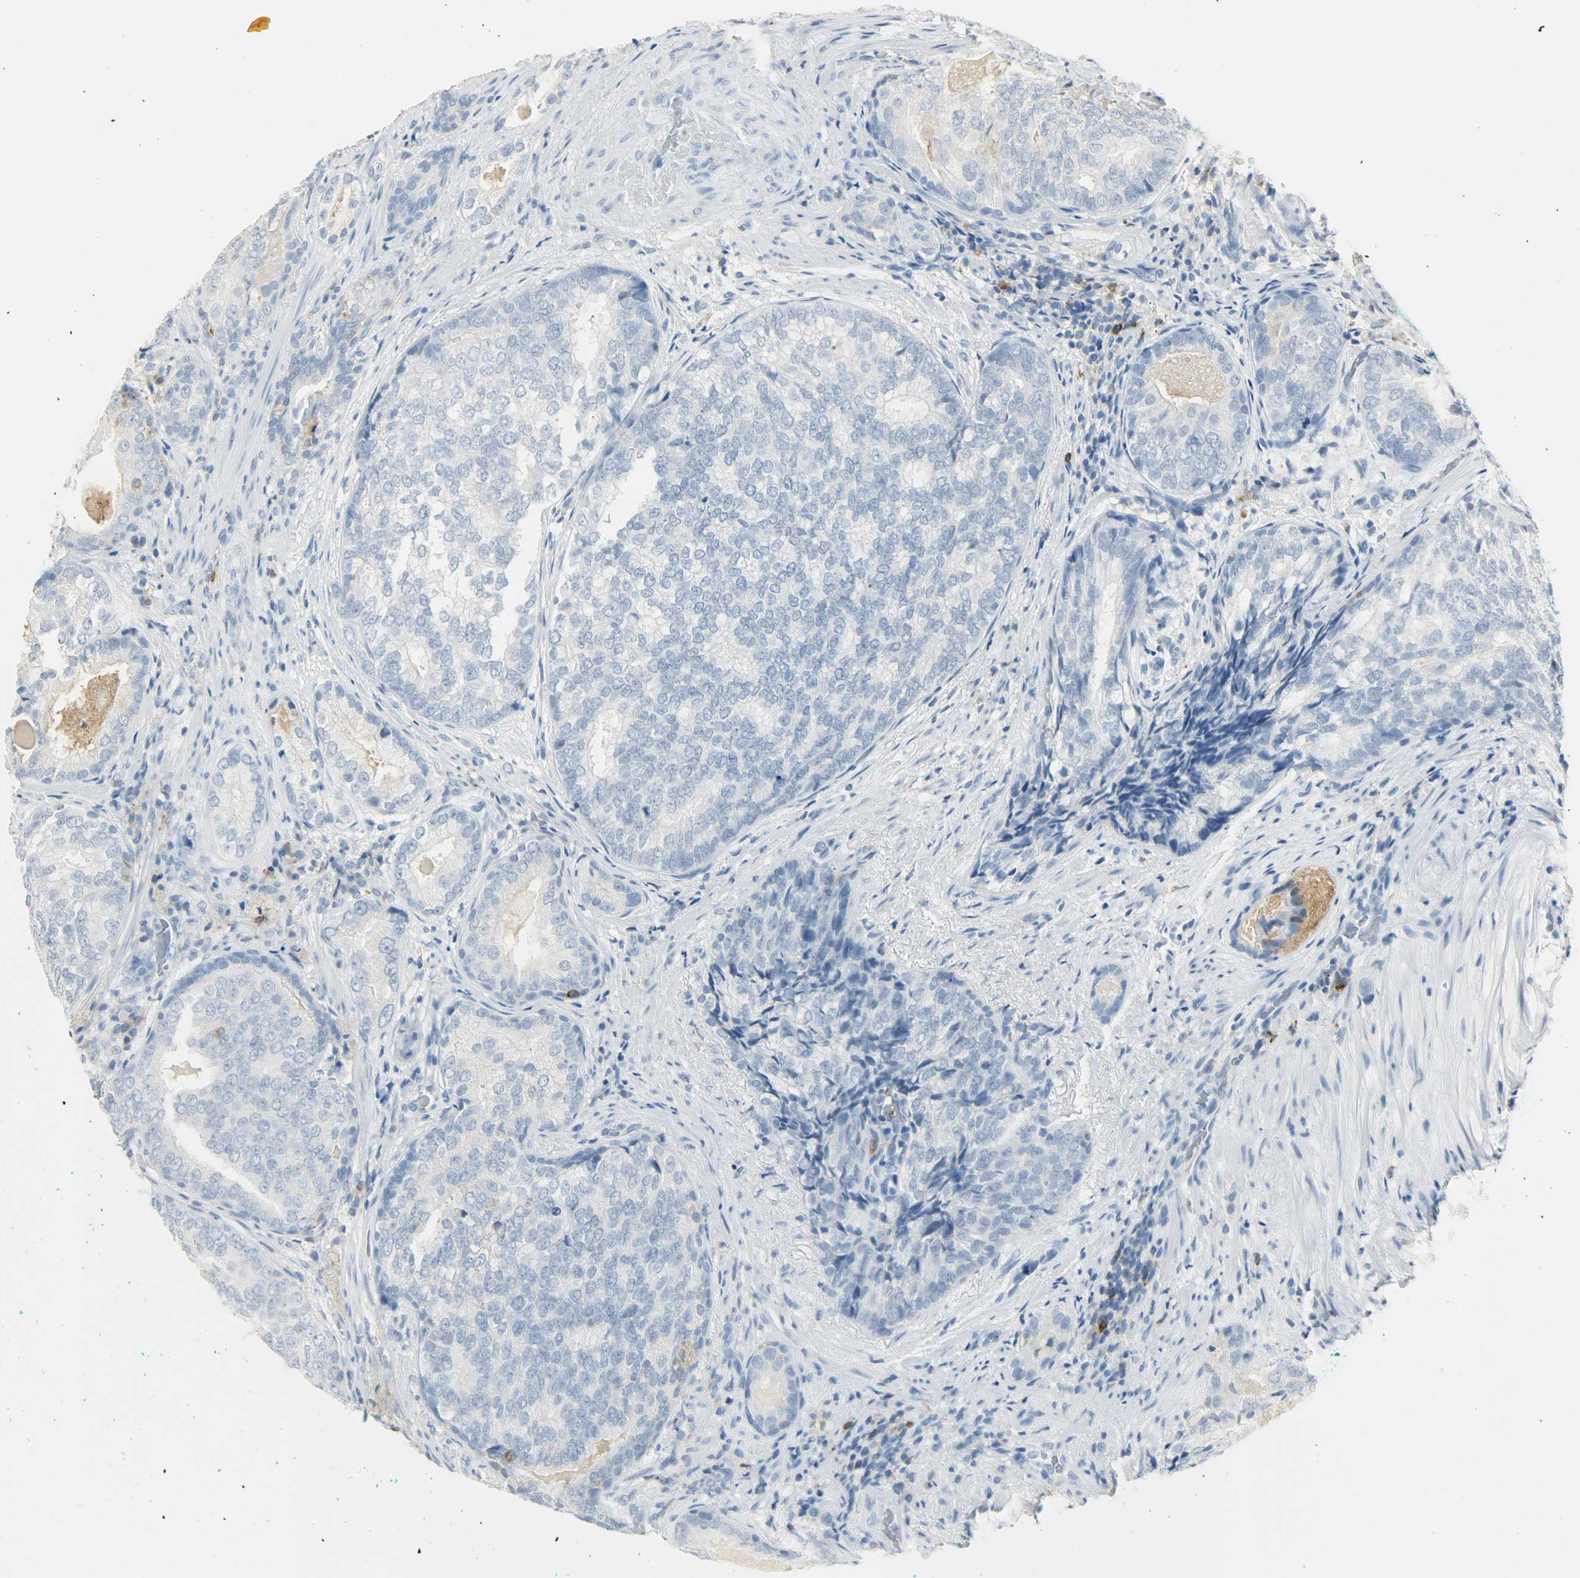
{"staining": {"intensity": "negative", "quantity": "none", "location": "none"}, "tissue": "prostate cancer", "cell_type": "Tumor cells", "image_type": "cancer", "snomed": [{"axis": "morphology", "description": "Adenocarcinoma, High grade"}, {"axis": "topography", "description": "Prostate"}], "caption": "Prostate cancer (adenocarcinoma (high-grade)) stained for a protein using IHC exhibits no expression tumor cells.", "gene": "PTPN6", "patient": {"sex": "male", "age": 66}}